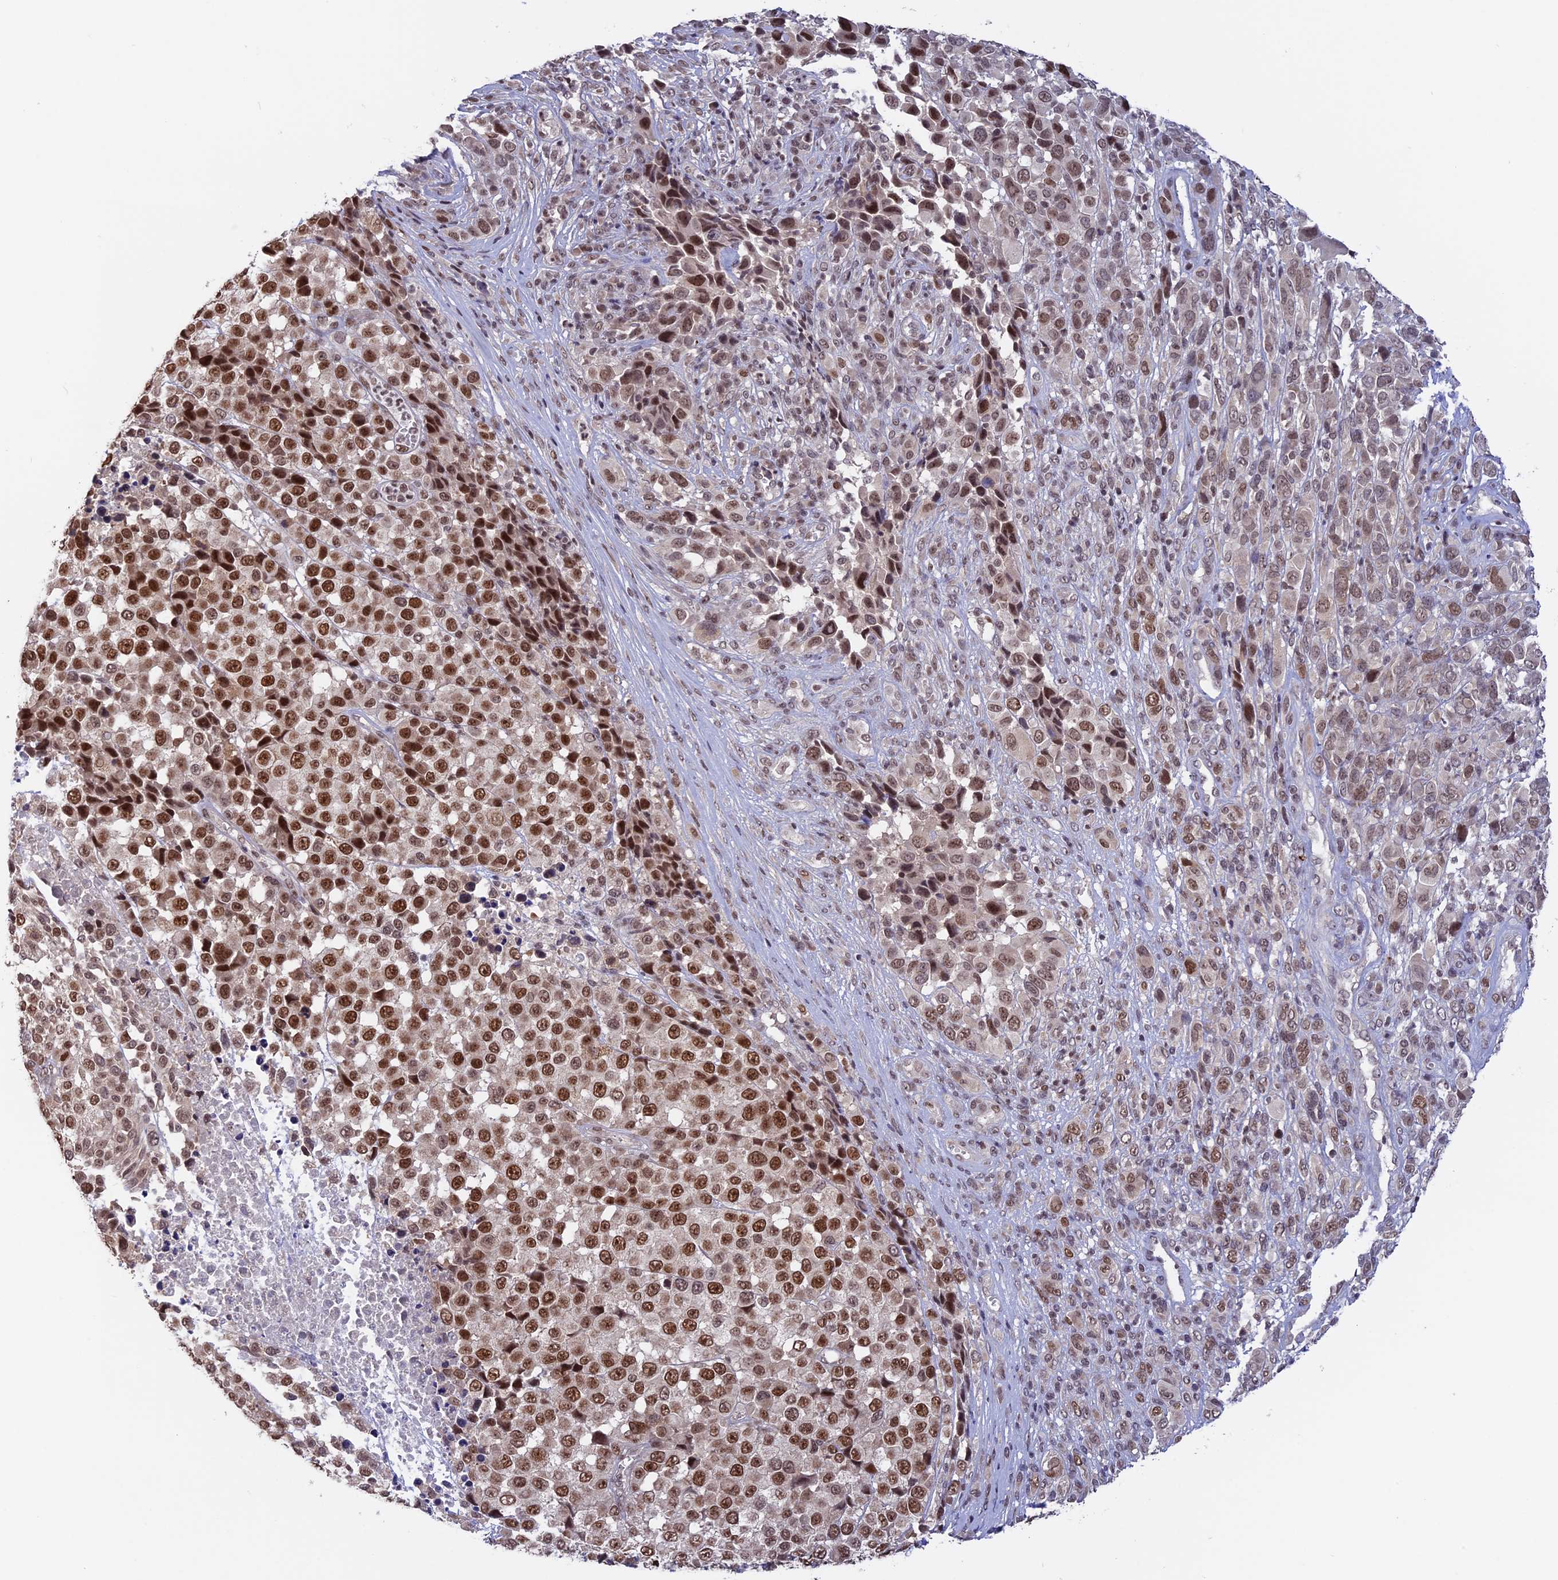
{"staining": {"intensity": "moderate", "quantity": ">75%", "location": "nuclear"}, "tissue": "melanoma", "cell_type": "Tumor cells", "image_type": "cancer", "snomed": [{"axis": "morphology", "description": "Malignant melanoma, NOS"}, {"axis": "topography", "description": "Skin of trunk"}], "caption": "An immunohistochemistry histopathology image of neoplastic tissue is shown. Protein staining in brown highlights moderate nuclear positivity in malignant melanoma within tumor cells. The staining was performed using DAB to visualize the protein expression in brown, while the nuclei were stained in blue with hematoxylin (Magnification: 20x).", "gene": "RFC5", "patient": {"sex": "male", "age": 71}}